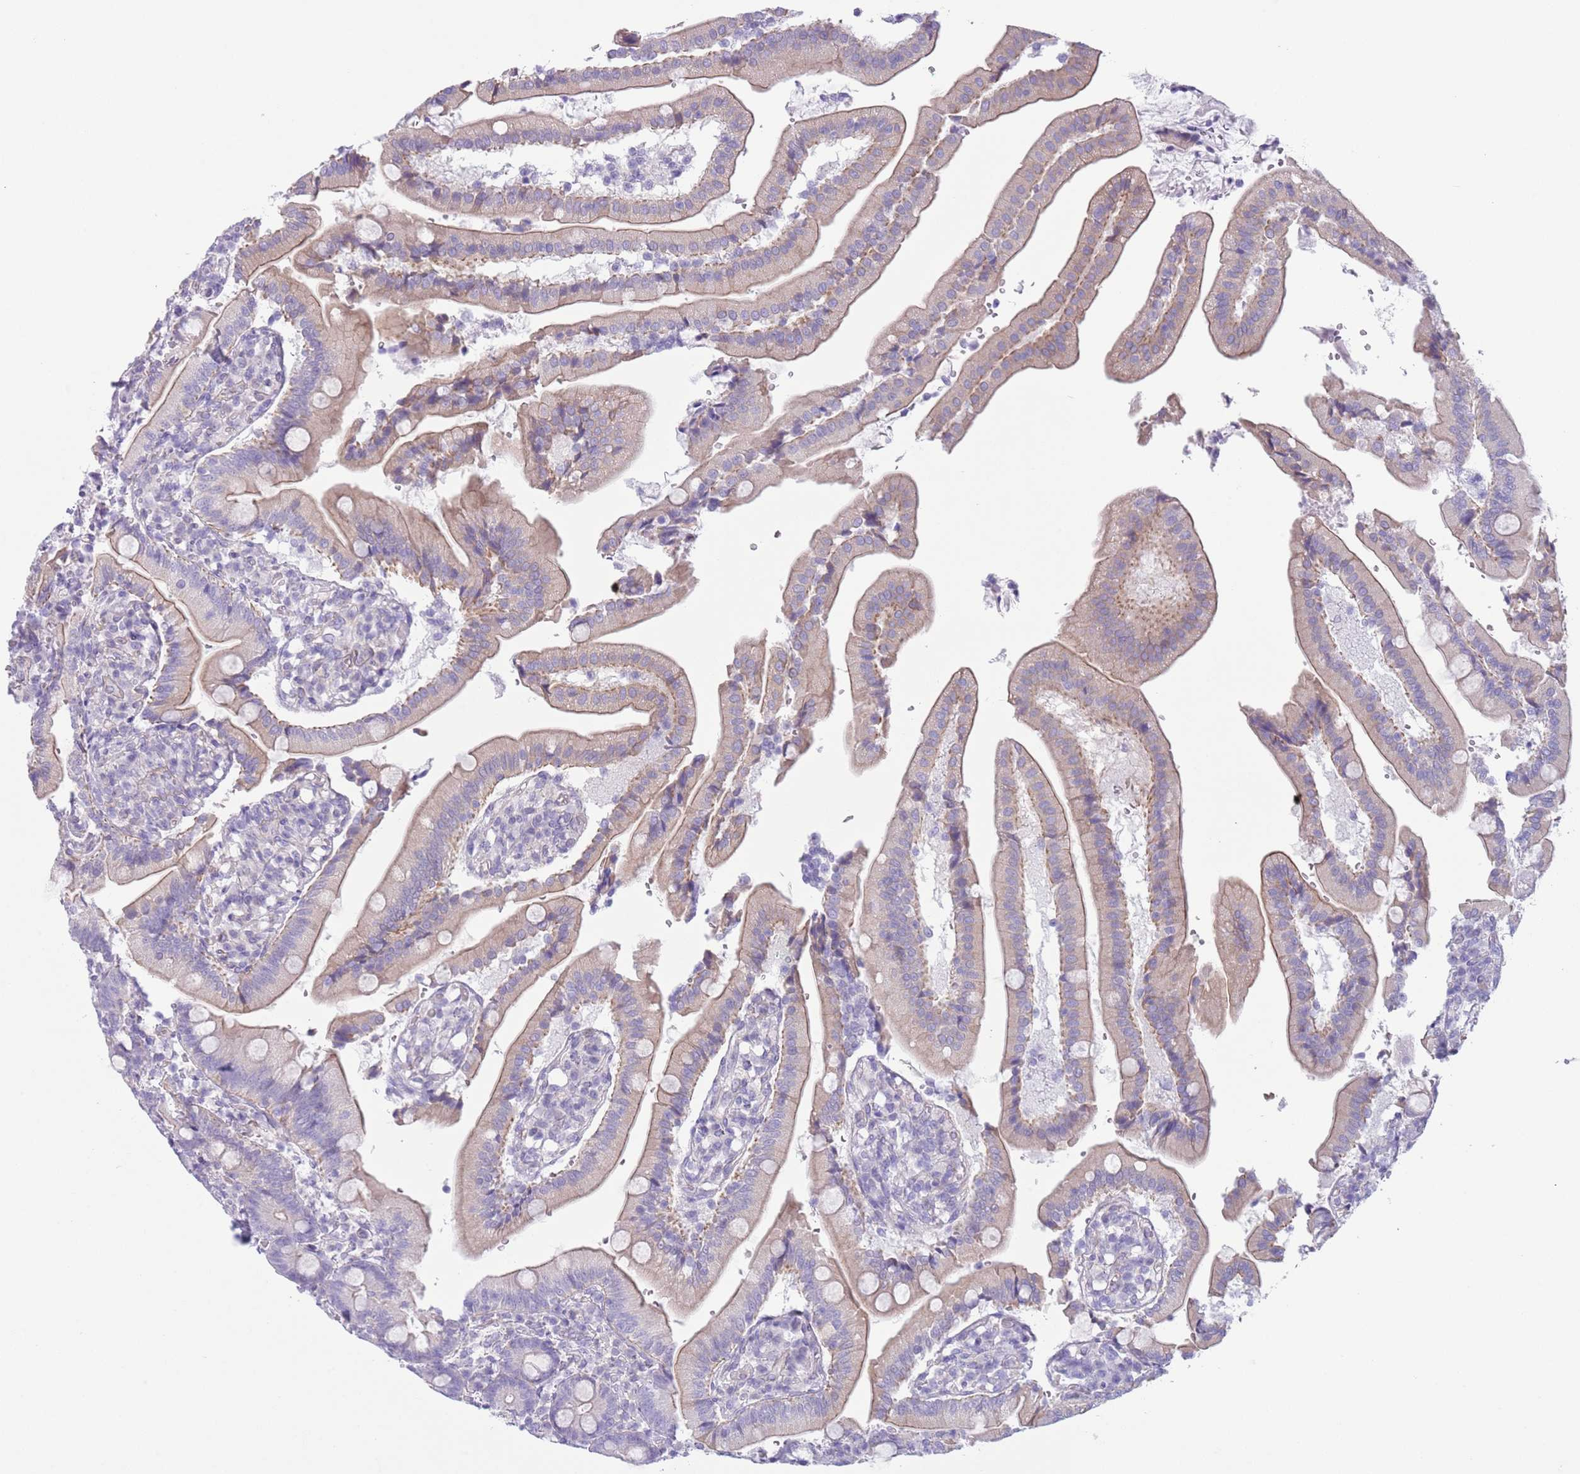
{"staining": {"intensity": "weak", "quantity": "25%-75%", "location": "cytoplasmic/membranous"}, "tissue": "duodenum", "cell_type": "Glandular cells", "image_type": "normal", "snomed": [{"axis": "morphology", "description": "Normal tissue, NOS"}, {"axis": "topography", "description": "Duodenum"}], "caption": "The micrograph reveals staining of normal duodenum, revealing weak cytoplasmic/membranous protein staining (brown color) within glandular cells.", "gene": "RBP3", "patient": {"sex": "female", "age": 67}}